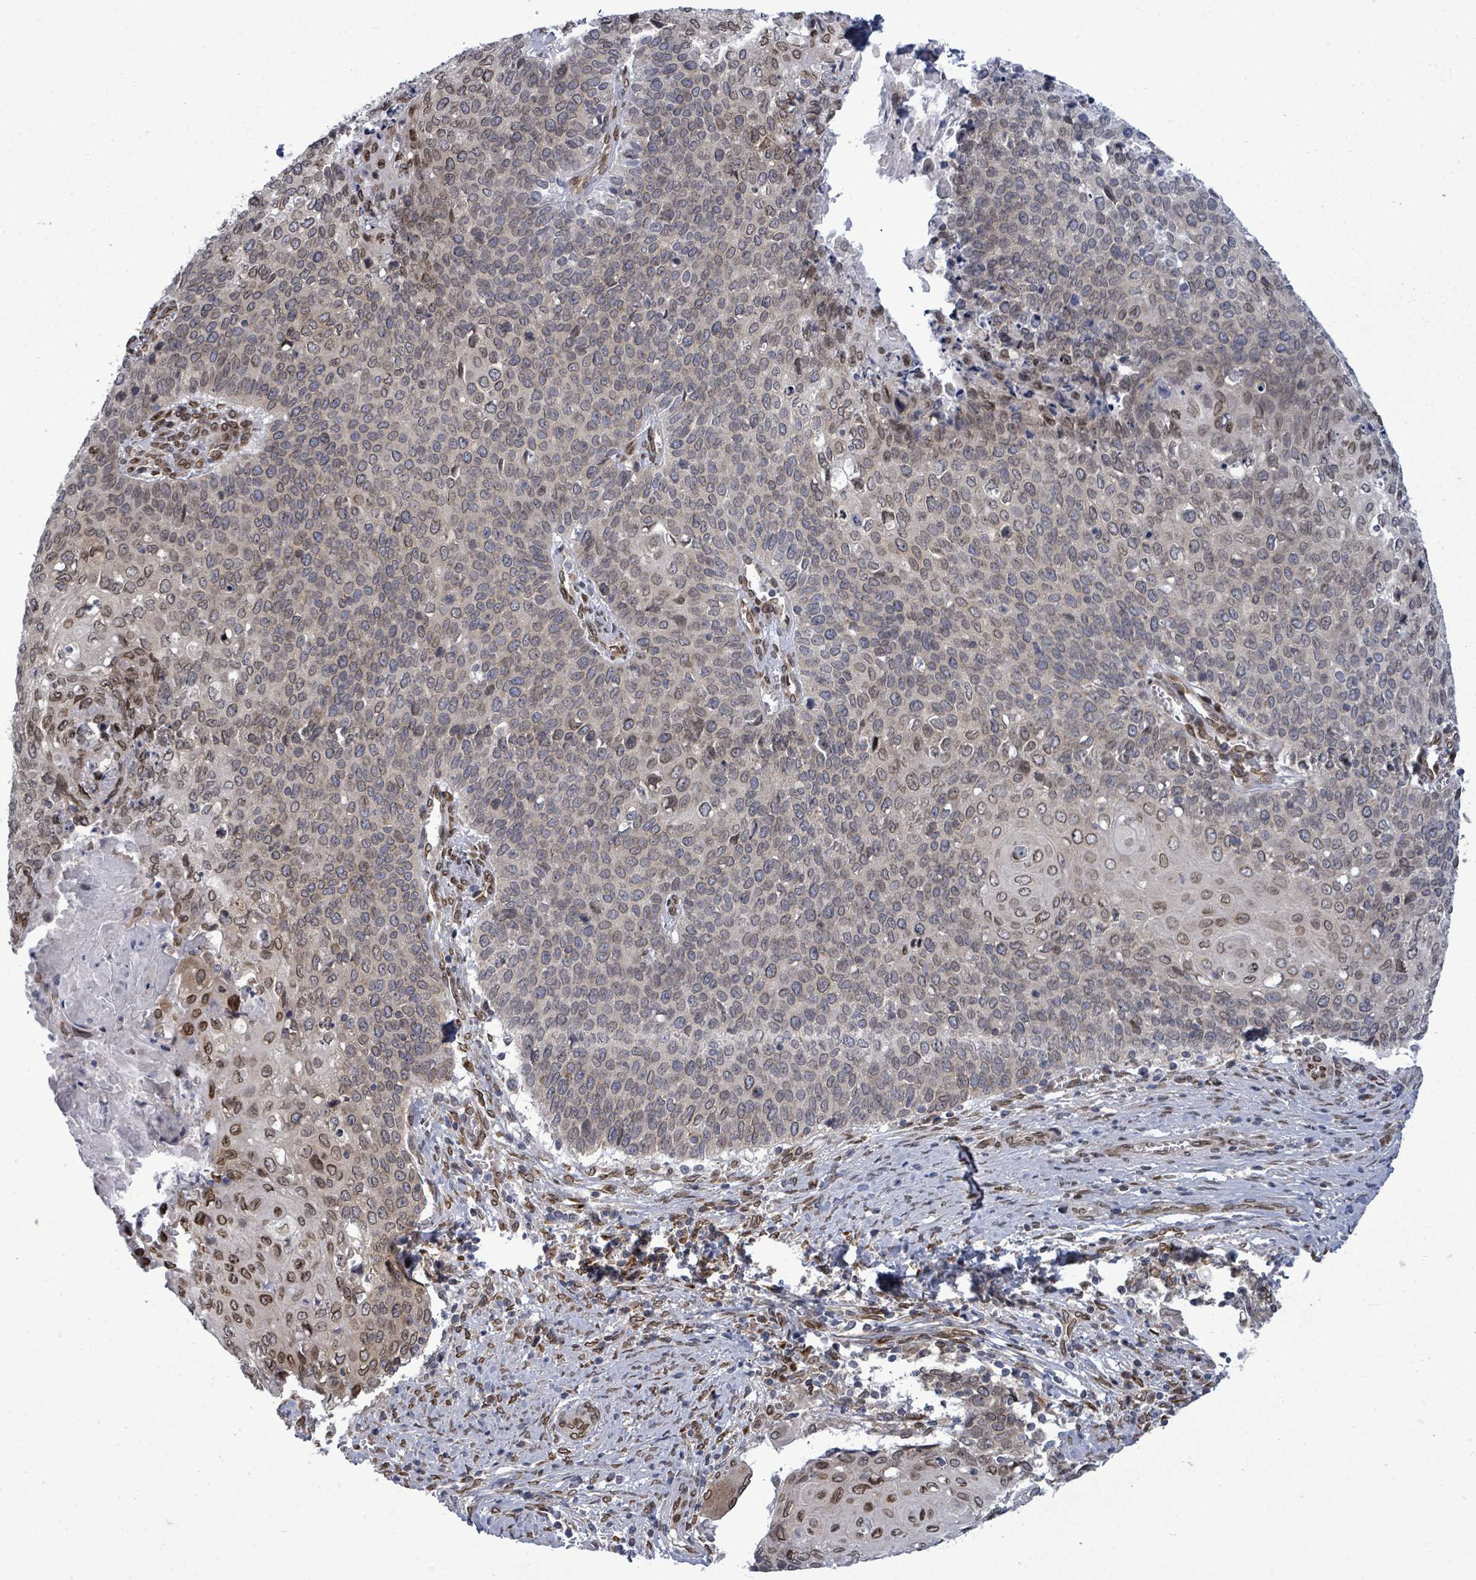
{"staining": {"intensity": "moderate", "quantity": "25%-75%", "location": "cytoplasmic/membranous,nuclear"}, "tissue": "cervical cancer", "cell_type": "Tumor cells", "image_type": "cancer", "snomed": [{"axis": "morphology", "description": "Squamous cell carcinoma, NOS"}, {"axis": "topography", "description": "Cervix"}], "caption": "Cervical cancer (squamous cell carcinoma) tissue reveals moderate cytoplasmic/membranous and nuclear expression in approximately 25%-75% of tumor cells, visualized by immunohistochemistry.", "gene": "ARFGAP1", "patient": {"sex": "female", "age": 39}}